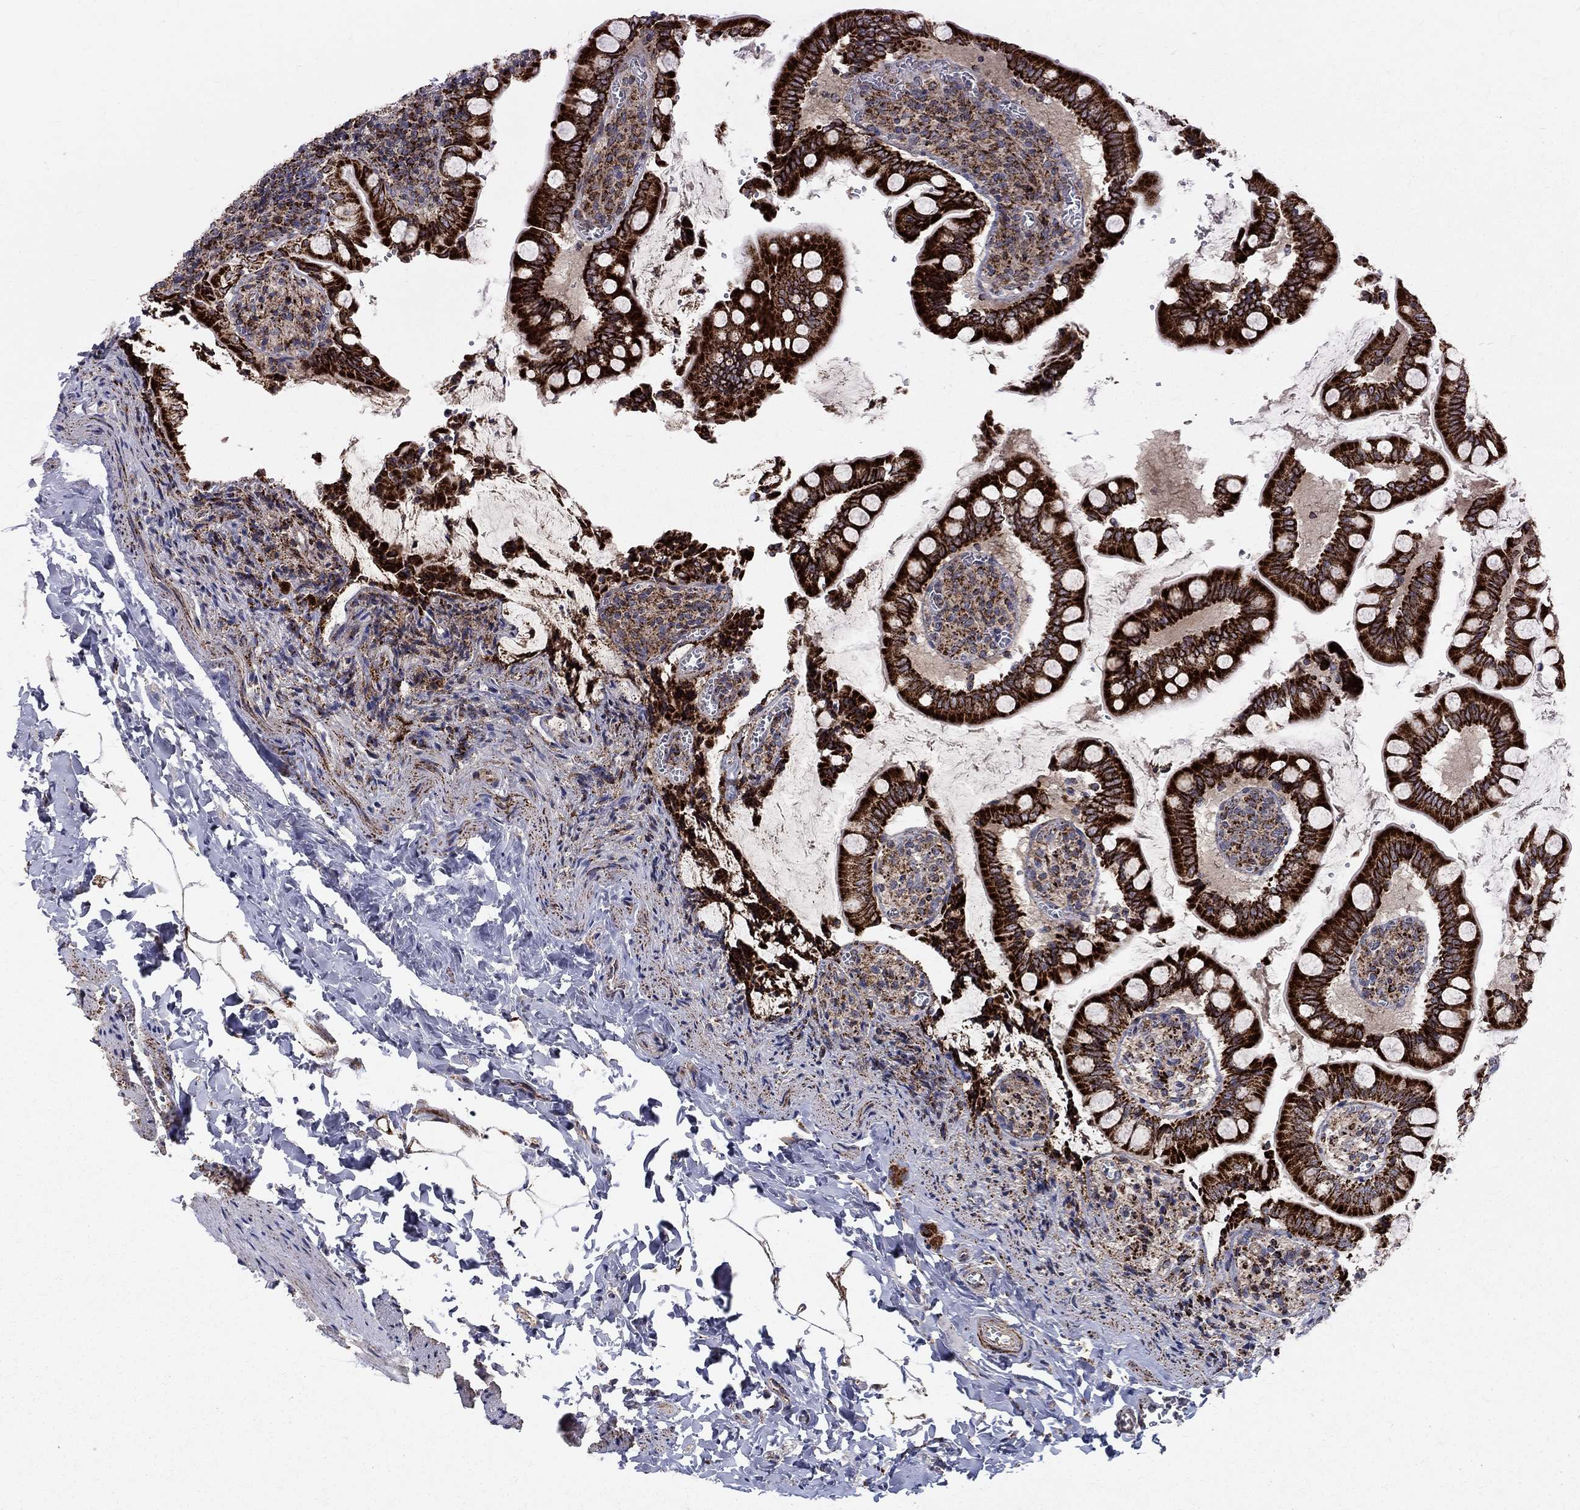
{"staining": {"intensity": "strong", "quantity": ">75%", "location": "cytoplasmic/membranous"}, "tissue": "small intestine", "cell_type": "Glandular cells", "image_type": "normal", "snomed": [{"axis": "morphology", "description": "Normal tissue, NOS"}, {"axis": "topography", "description": "Small intestine"}], "caption": "High-magnification brightfield microscopy of unremarkable small intestine stained with DAB (brown) and counterstained with hematoxylin (blue). glandular cells exhibit strong cytoplasmic/membranous positivity is present in about>75% of cells. (IHC, brightfield microscopy, high magnification).", "gene": "ALDH1B1", "patient": {"sex": "female", "age": 56}}